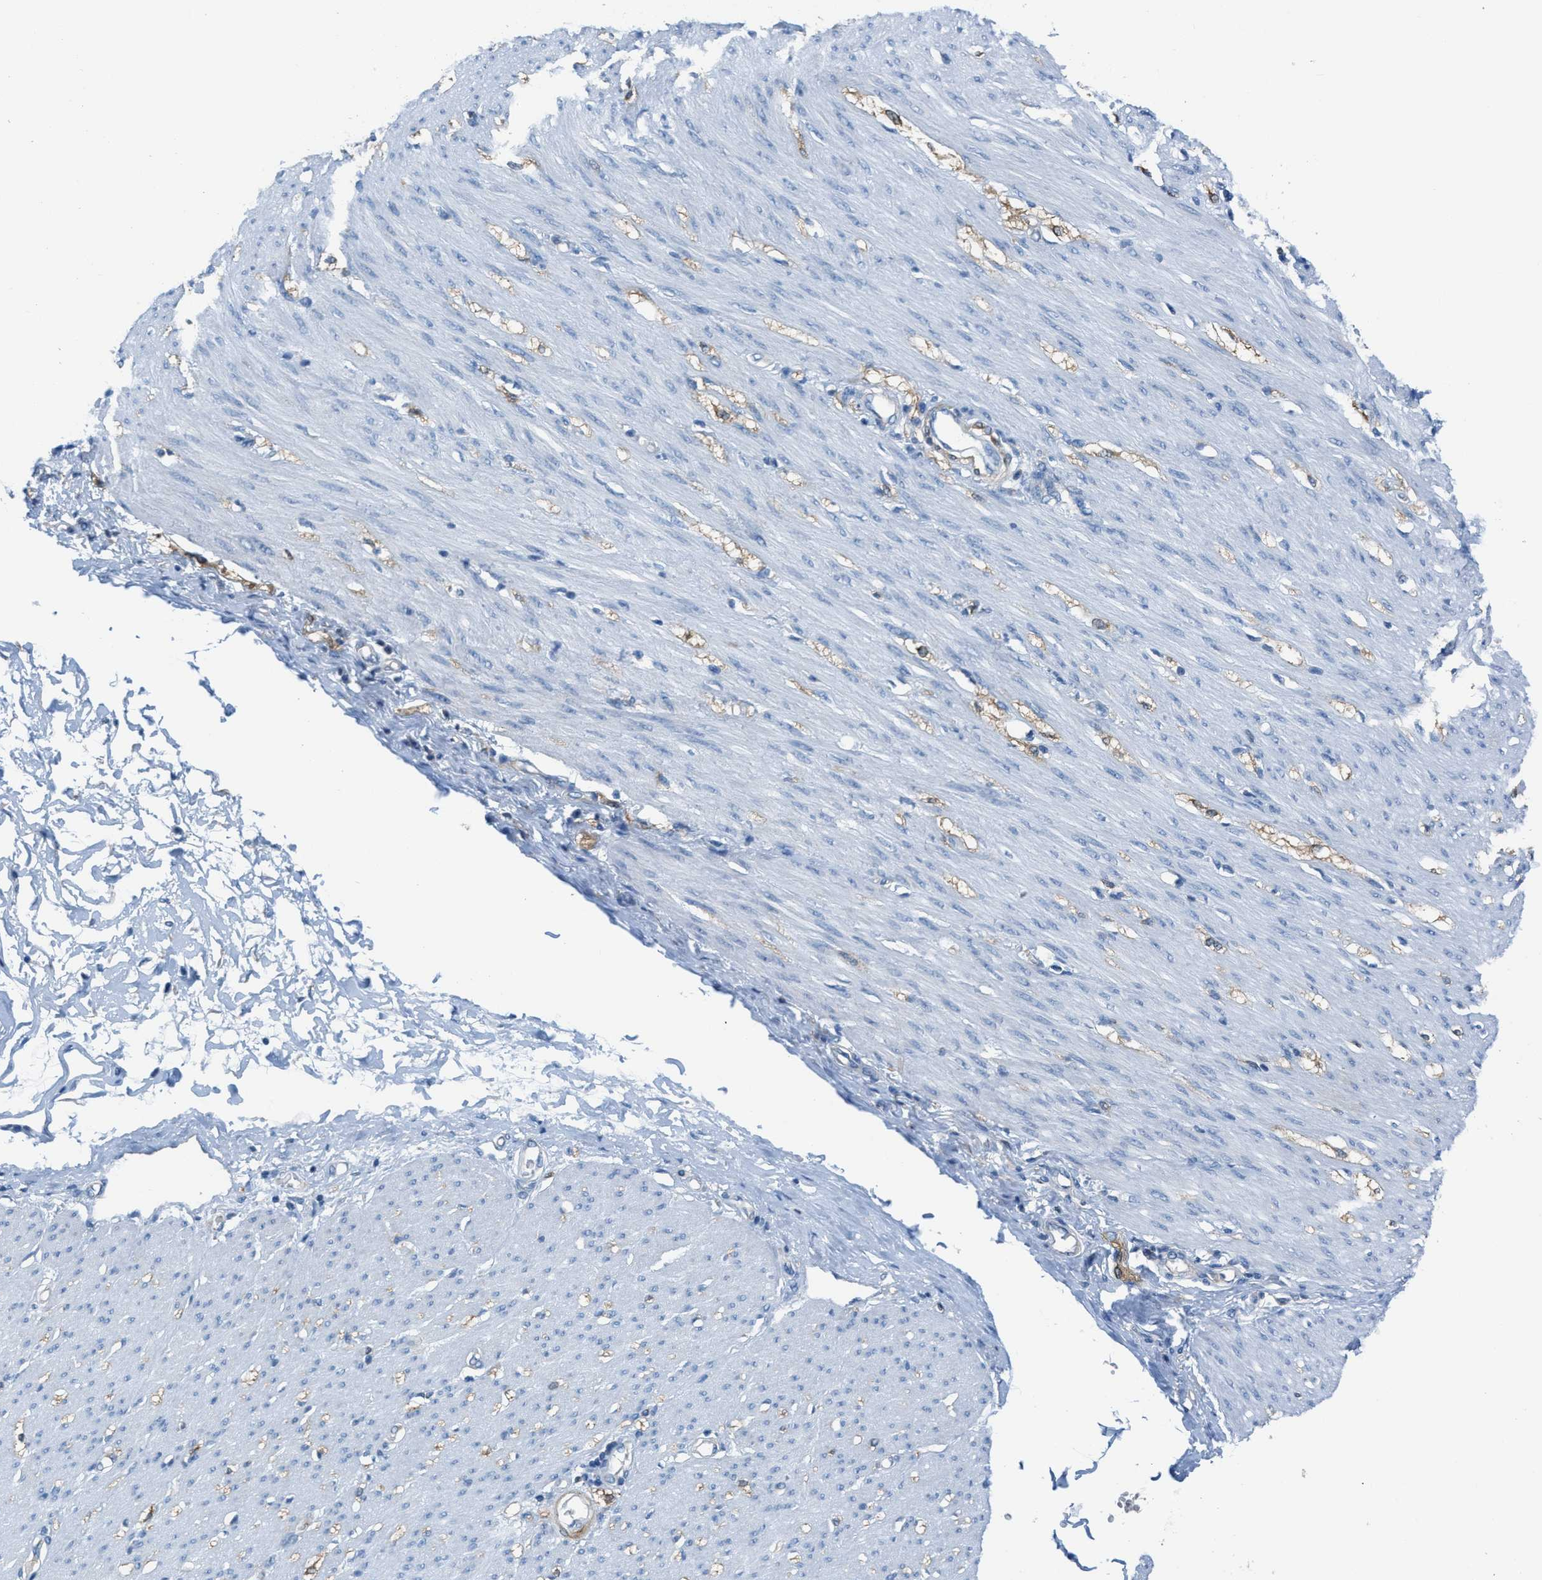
{"staining": {"intensity": "negative", "quantity": "none", "location": "none"}, "tissue": "adipose tissue", "cell_type": "Adipocytes", "image_type": "normal", "snomed": [{"axis": "morphology", "description": "Normal tissue, NOS"}, {"axis": "morphology", "description": "Adenocarcinoma, NOS"}, {"axis": "topography", "description": "Colon"}, {"axis": "topography", "description": "Peripheral nerve tissue"}], "caption": "Immunohistochemistry (IHC) histopathology image of benign adipose tissue stained for a protein (brown), which shows no expression in adipocytes.", "gene": "MAPRE2", "patient": {"sex": "male", "age": 14}}